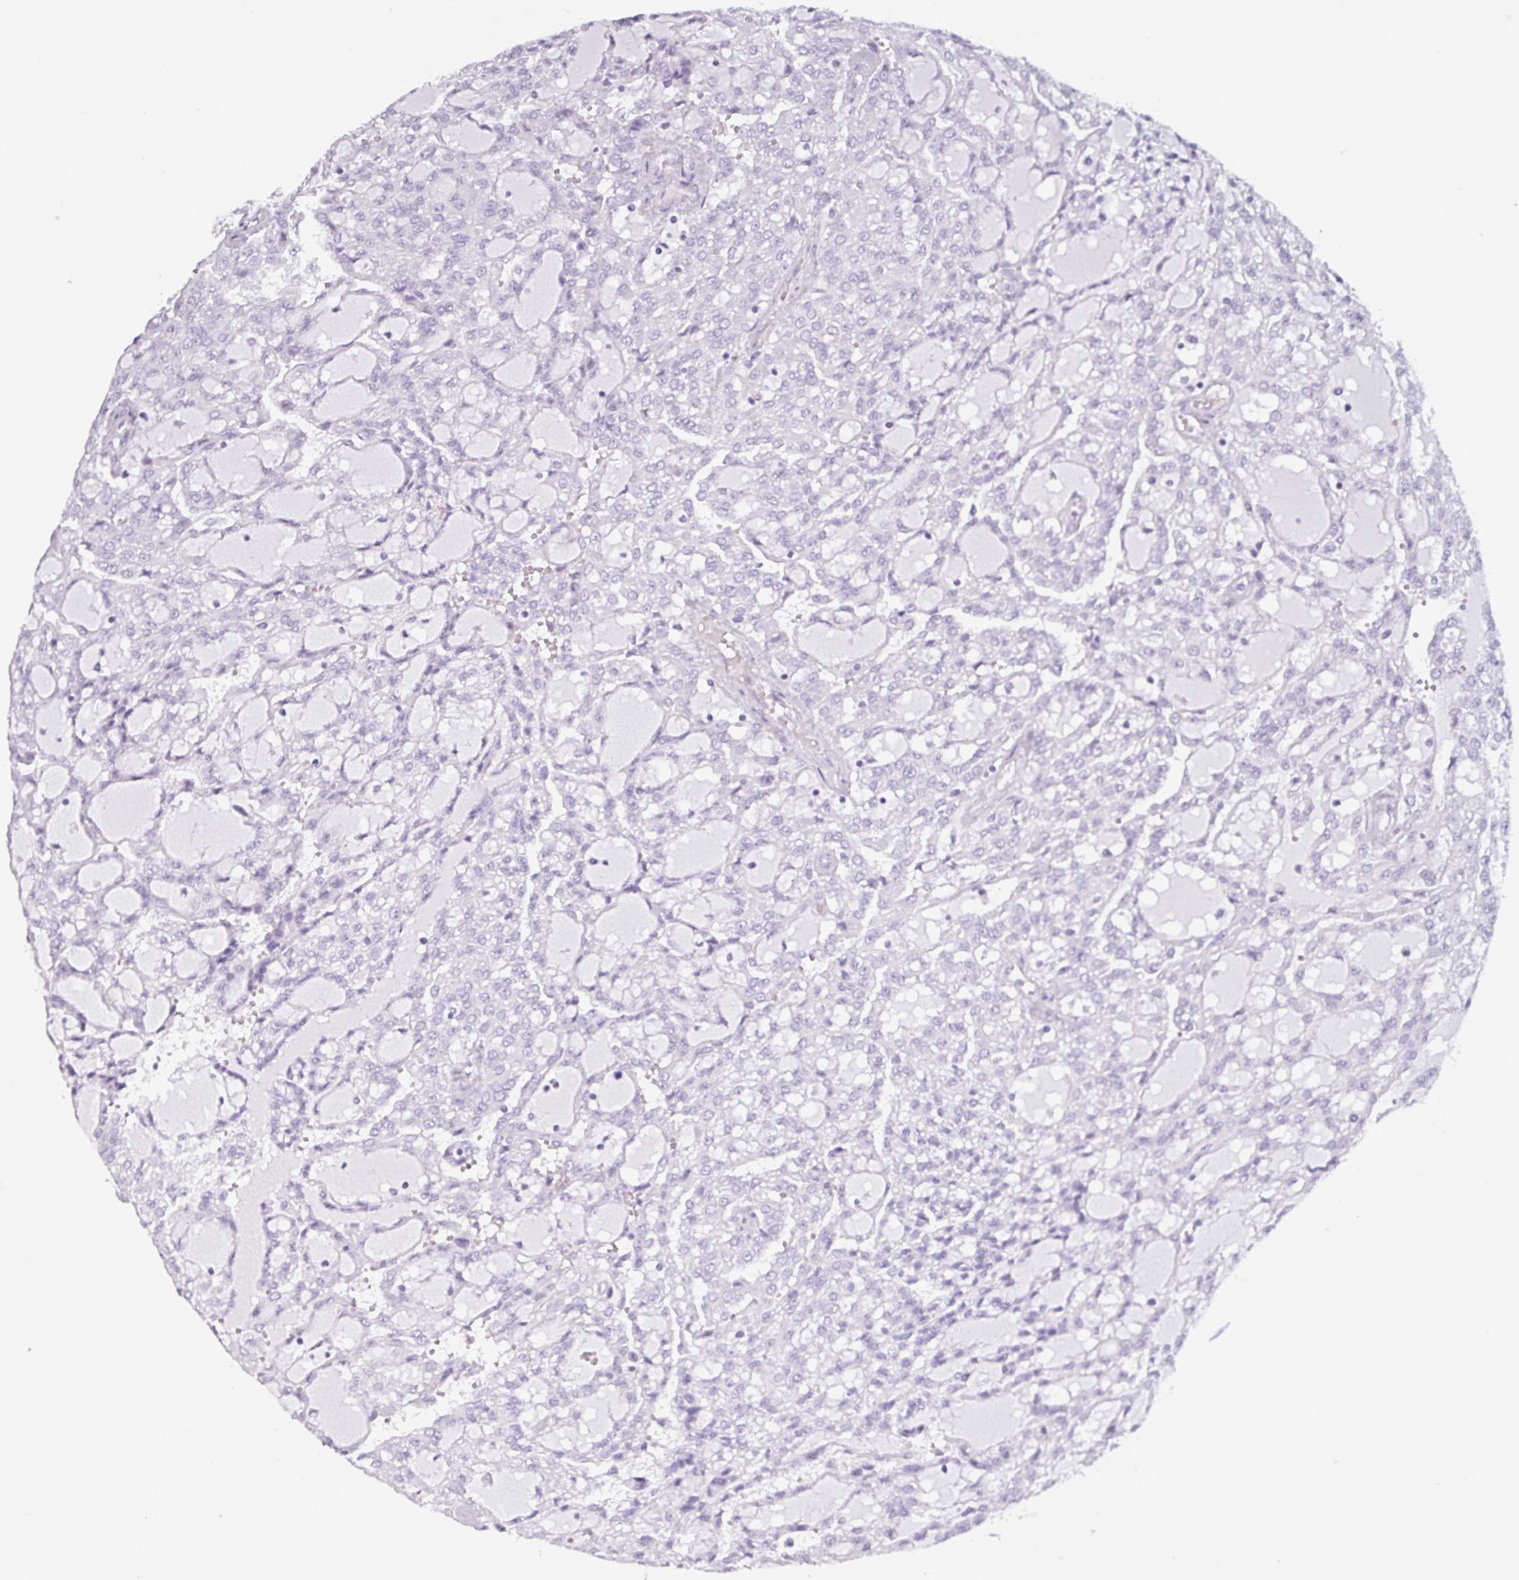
{"staining": {"intensity": "negative", "quantity": "none", "location": "none"}, "tissue": "renal cancer", "cell_type": "Tumor cells", "image_type": "cancer", "snomed": [{"axis": "morphology", "description": "Adenocarcinoma, NOS"}, {"axis": "topography", "description": "Kidney"}], "caption": "Image shows no protein staining in tumor cells of renal adenocarcinoma tissue. The staining is performed using DAB brown chromogen with nuclei counter-stained in using hematoxylin.", "gene": "CRYBB2", "patient": {"sex": "male", "age": 63}}